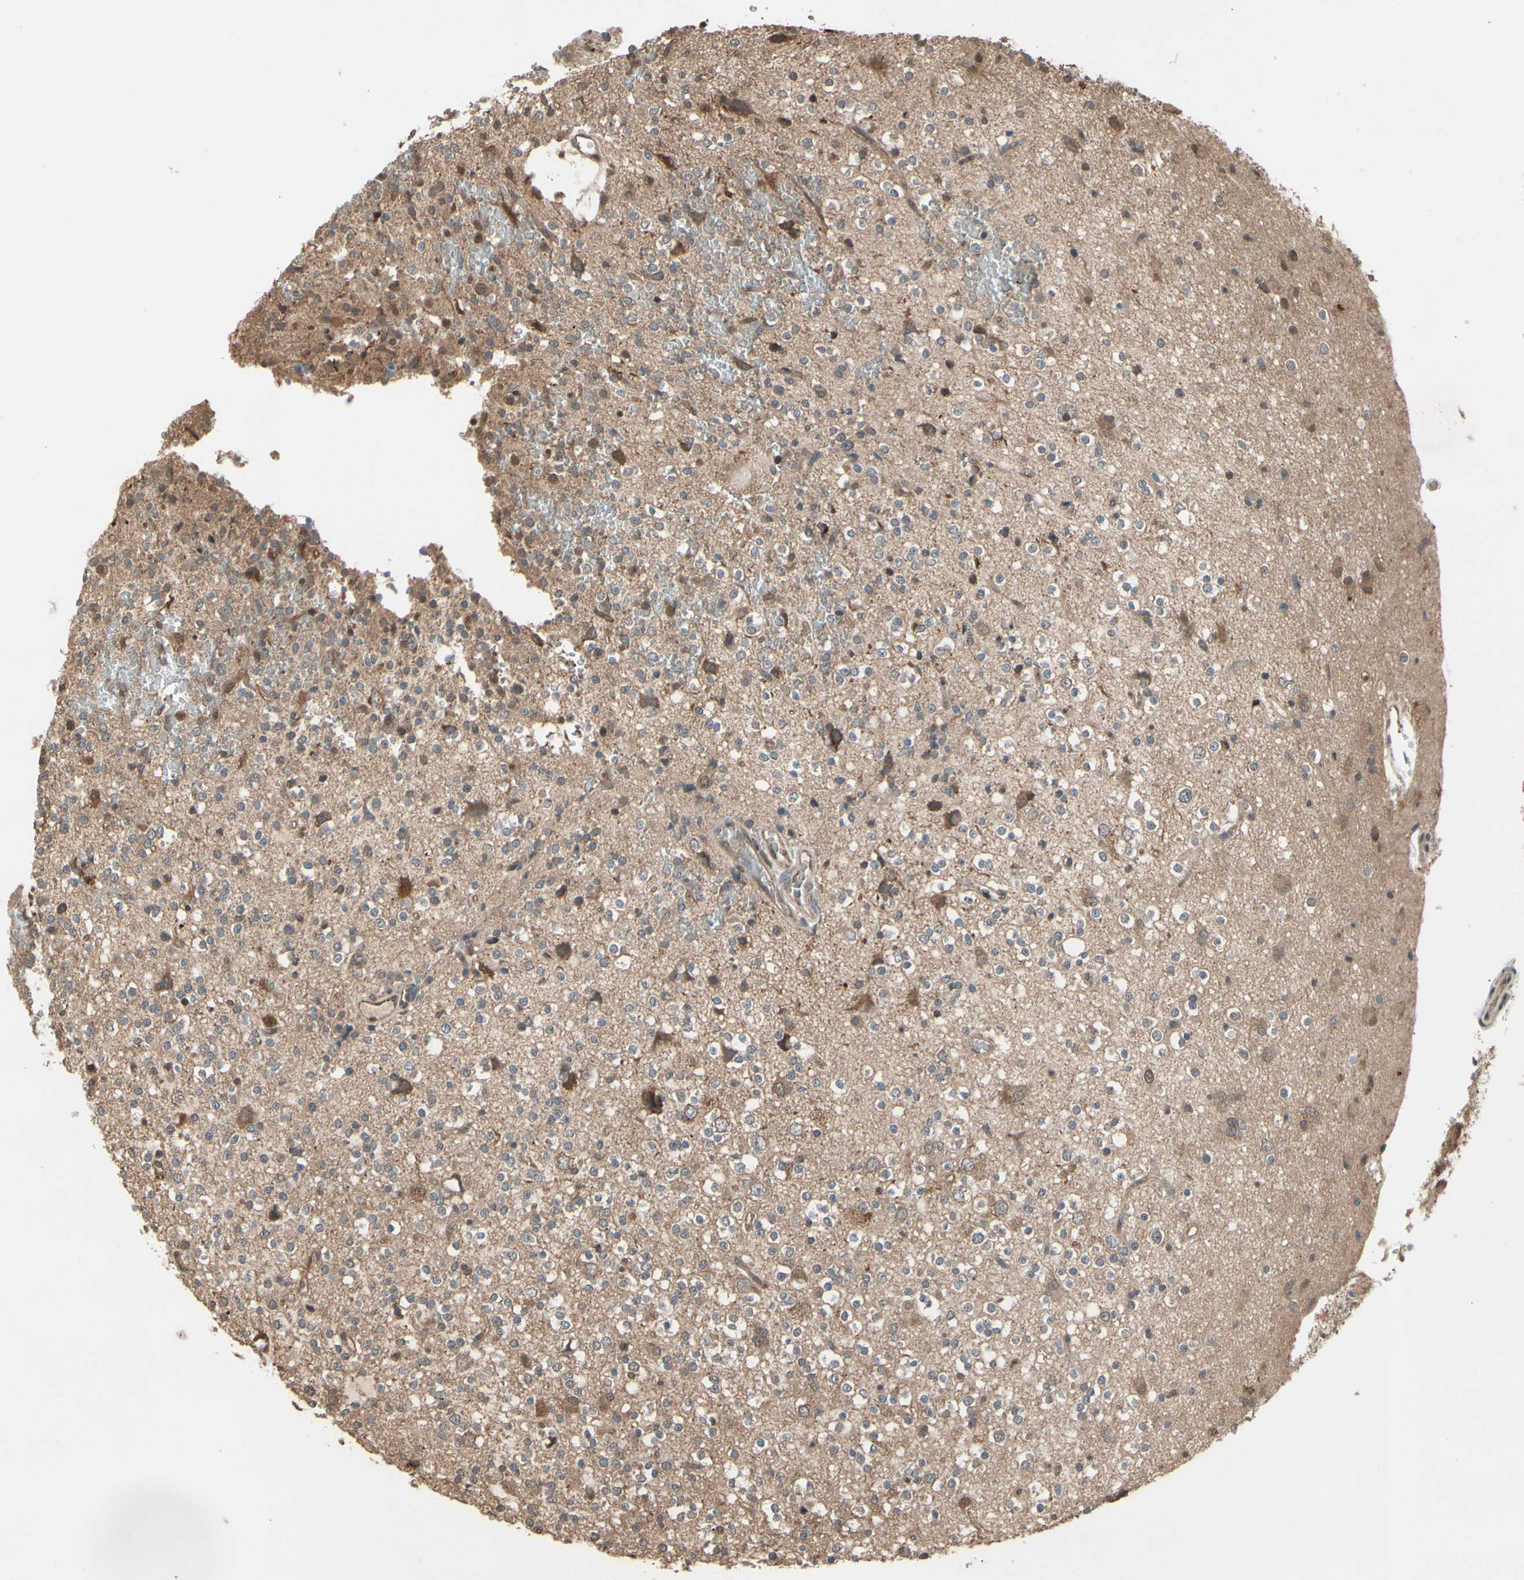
{"staining": {"intensity": "weak", "quantity": "25%-75%", "location": "cytoplasmic/membranous"}, "tissue": "glioma", "cell_type": "Tumor cells", "image_type": "cancer", "snomed": [{"axis": "morphology", "description": "Glioma, malignant, High grade"}, {"axis": "topography", "description": "Brain"}], "caption": "Protein expression analysis of human glioma reveals weak cytoplasmic/membranous staining in approximately 25%-75% of tumor cells.", "gene": "PNPLA7", "patient": {"sex": "male", "age": 47}}